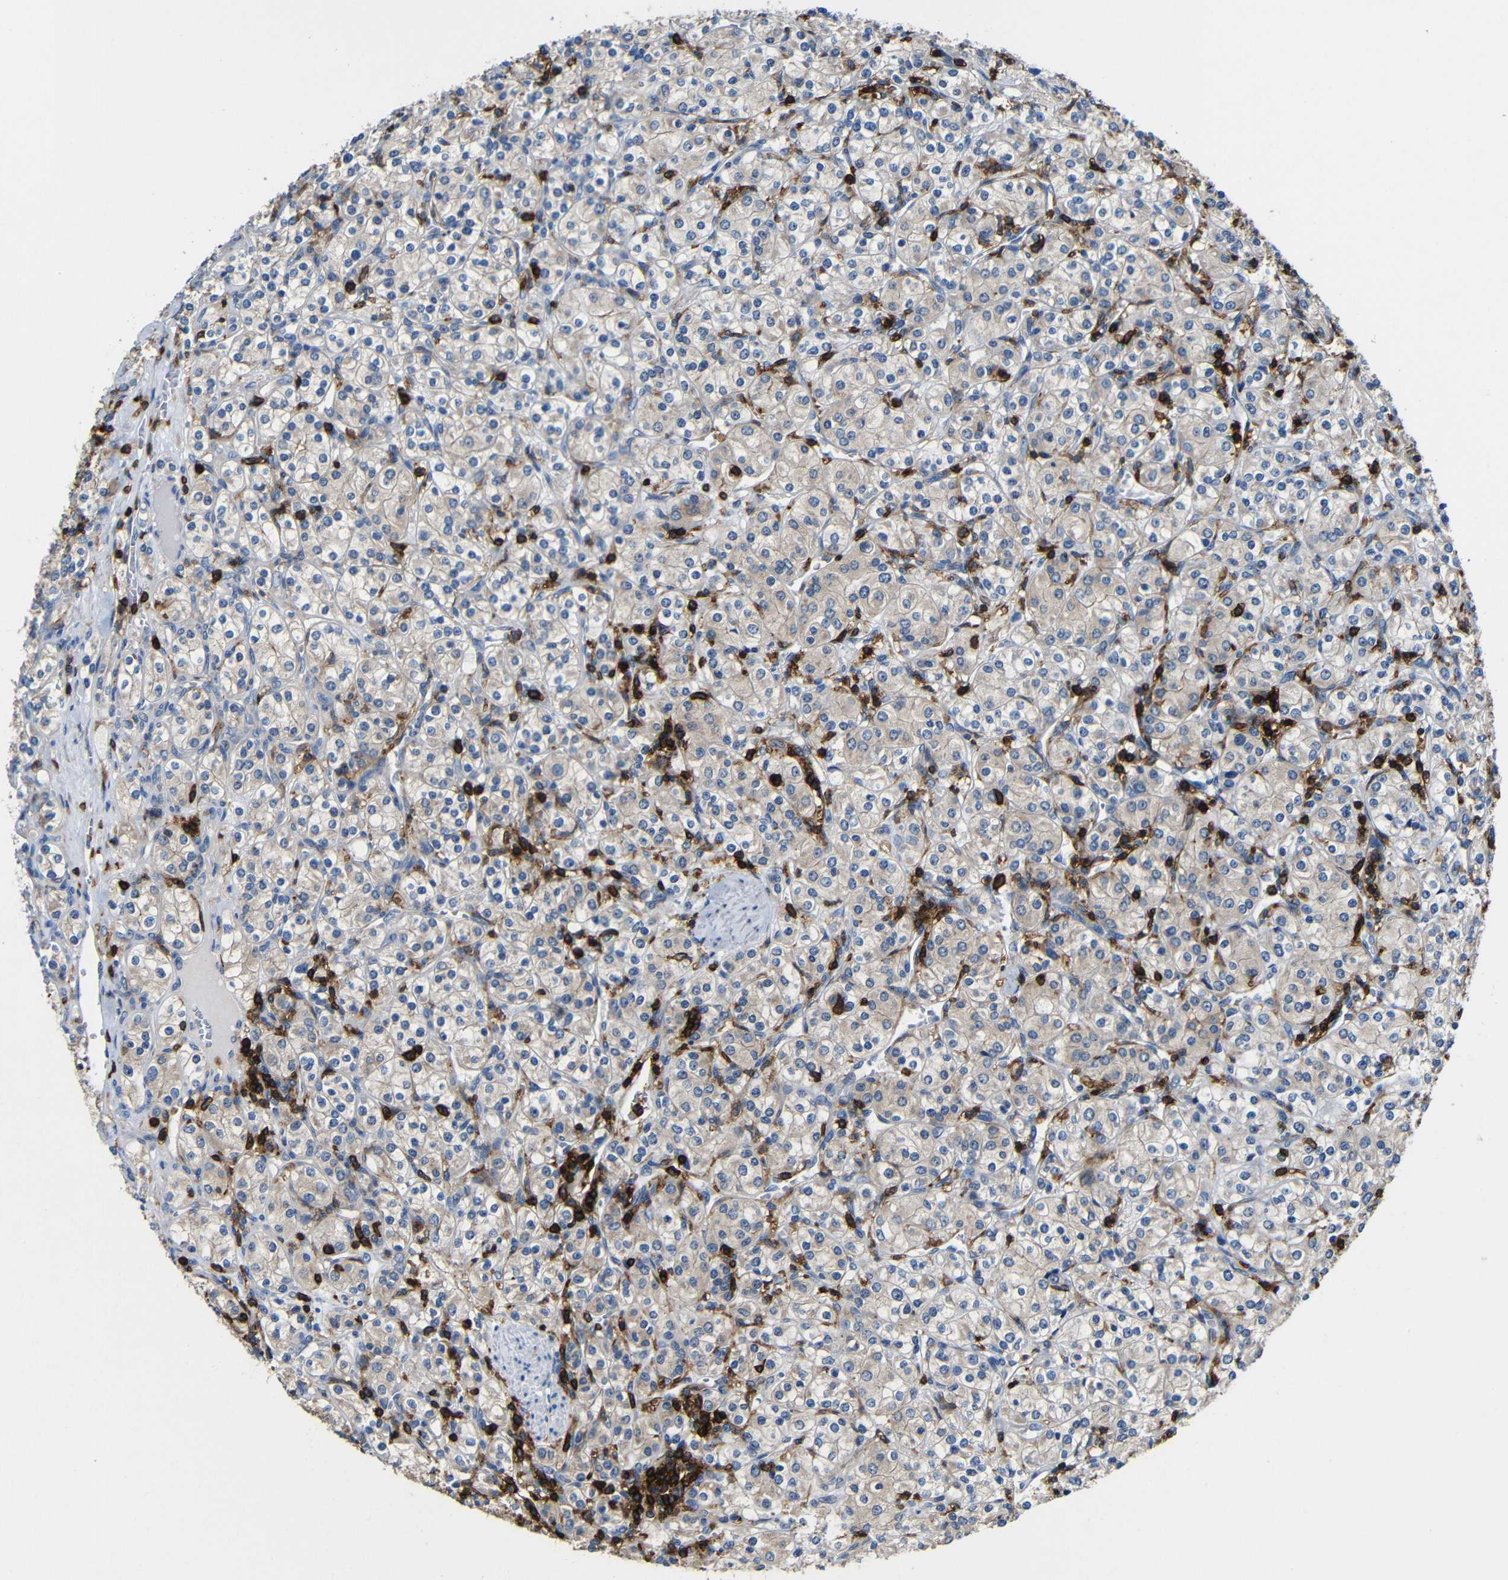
{"staining": {"intensity": "weak", "quantity": "25%-75%", "location": "cytoplasmic/membranous"}, "tissue": "renal cancer", "cell_type": "Tumor cells", "image_type": "cancer", "snomed": [{"axis": "morphology", "description": "Adenocarcinoma, NOS"}, {"axis": "topography", "description": "Kidney"}], "caption": "An immunohistochemistry (IHC) photomicrograph of neoplastic tissue is shown. Protein staining in brown highlights weak cytoplasmic/membranous positivity in renal adenocarcinoma within tumor cells.", "gene": "P2RY12", "patient": {"sex": "male", "age": 77}}